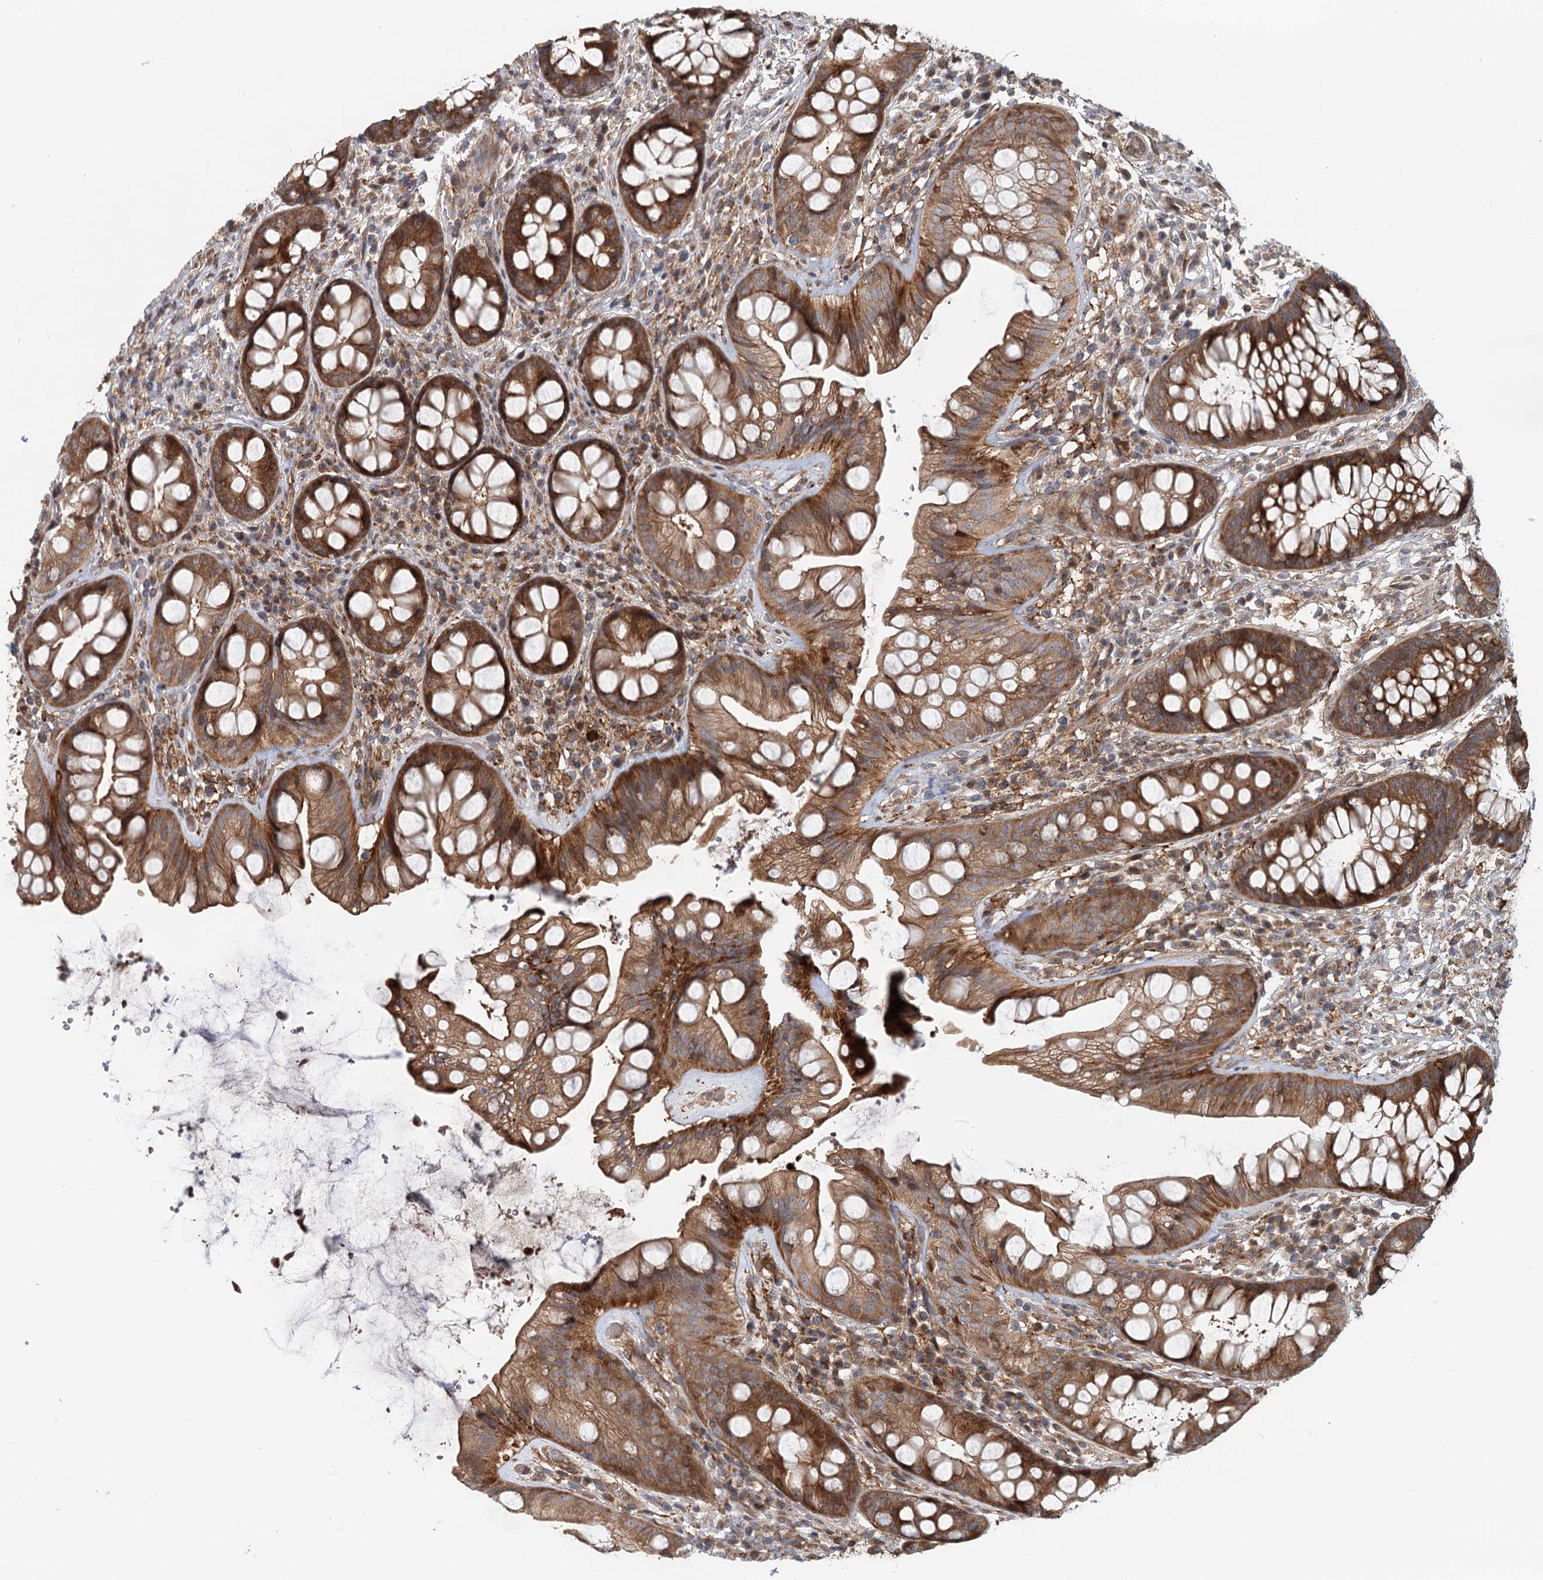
{"staining": {"intensity": "strong", "quantity": ">75%", "location": "cytoplasmic/membranous"}, "tissue": "rectum", "cell_type": "Glandular cells", "image_type": "normal", "snomed": [{"axis": "morphology", "description": "Normal tissue, NOS"}, {"axis": "topography", "description": "Rectum"}], "caption": "Glandular cells reveal strong cytoplasmic/membranous staining in about >75% of cells in normal rectum.", "gene": "RNF111", "patient": {"sex": "male", "age": 74}}